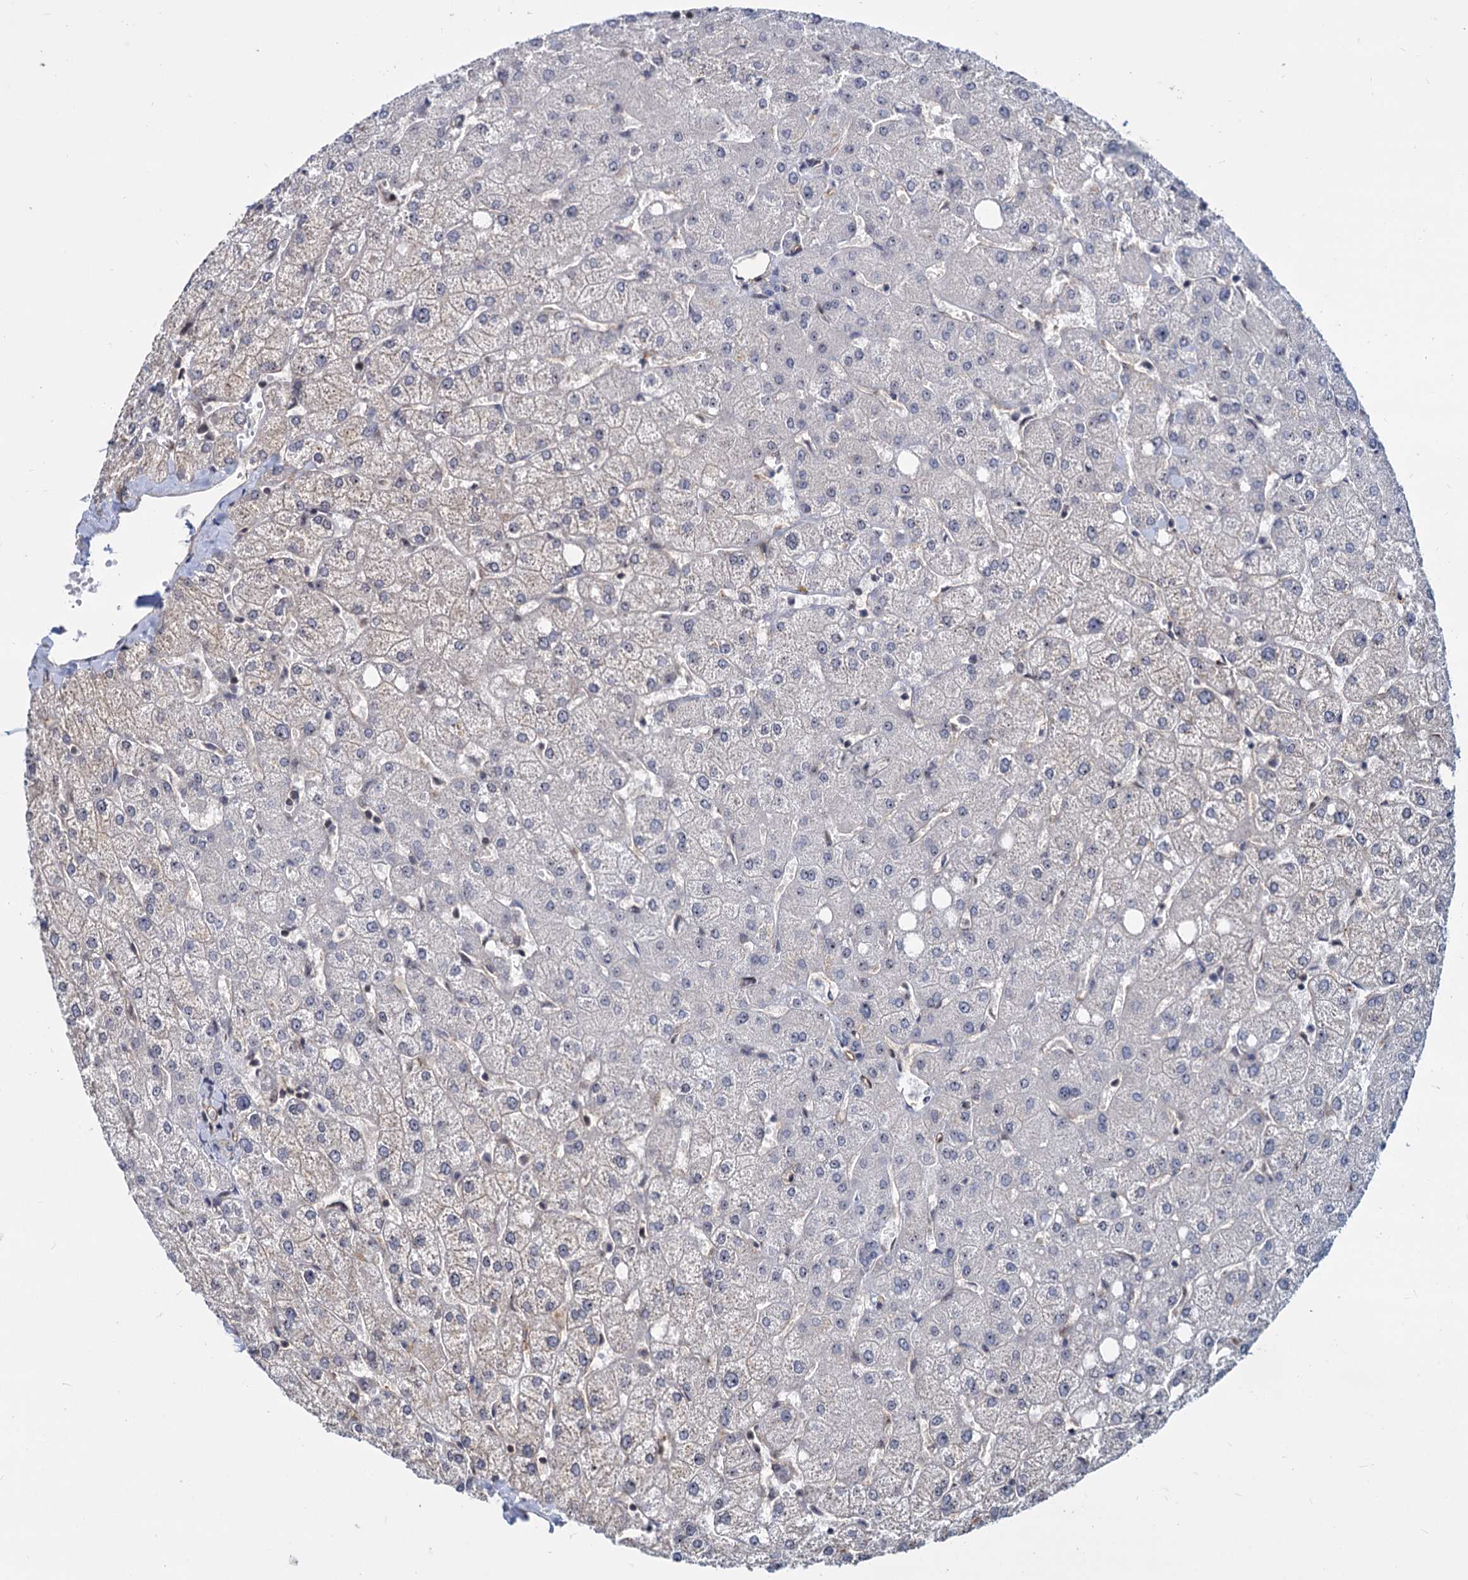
{"staining": {"intensity": "negative", "quantity": "none", "location": "none"}, "tissue": "liver", "cell_type": "Cholangiocytes", "image_type": "normal", "snomed": [{"axis": "morphology", "description": "Normal tissue, NOS"}, {"axis": "topography", "description": "Liver"}], "caption": "Normal liver was stained to show a protein in brown. There is no significant positivity in cholangiocytes.", "gene": "UBLCP1", "patient": {"sex": "female", "age": 54}}